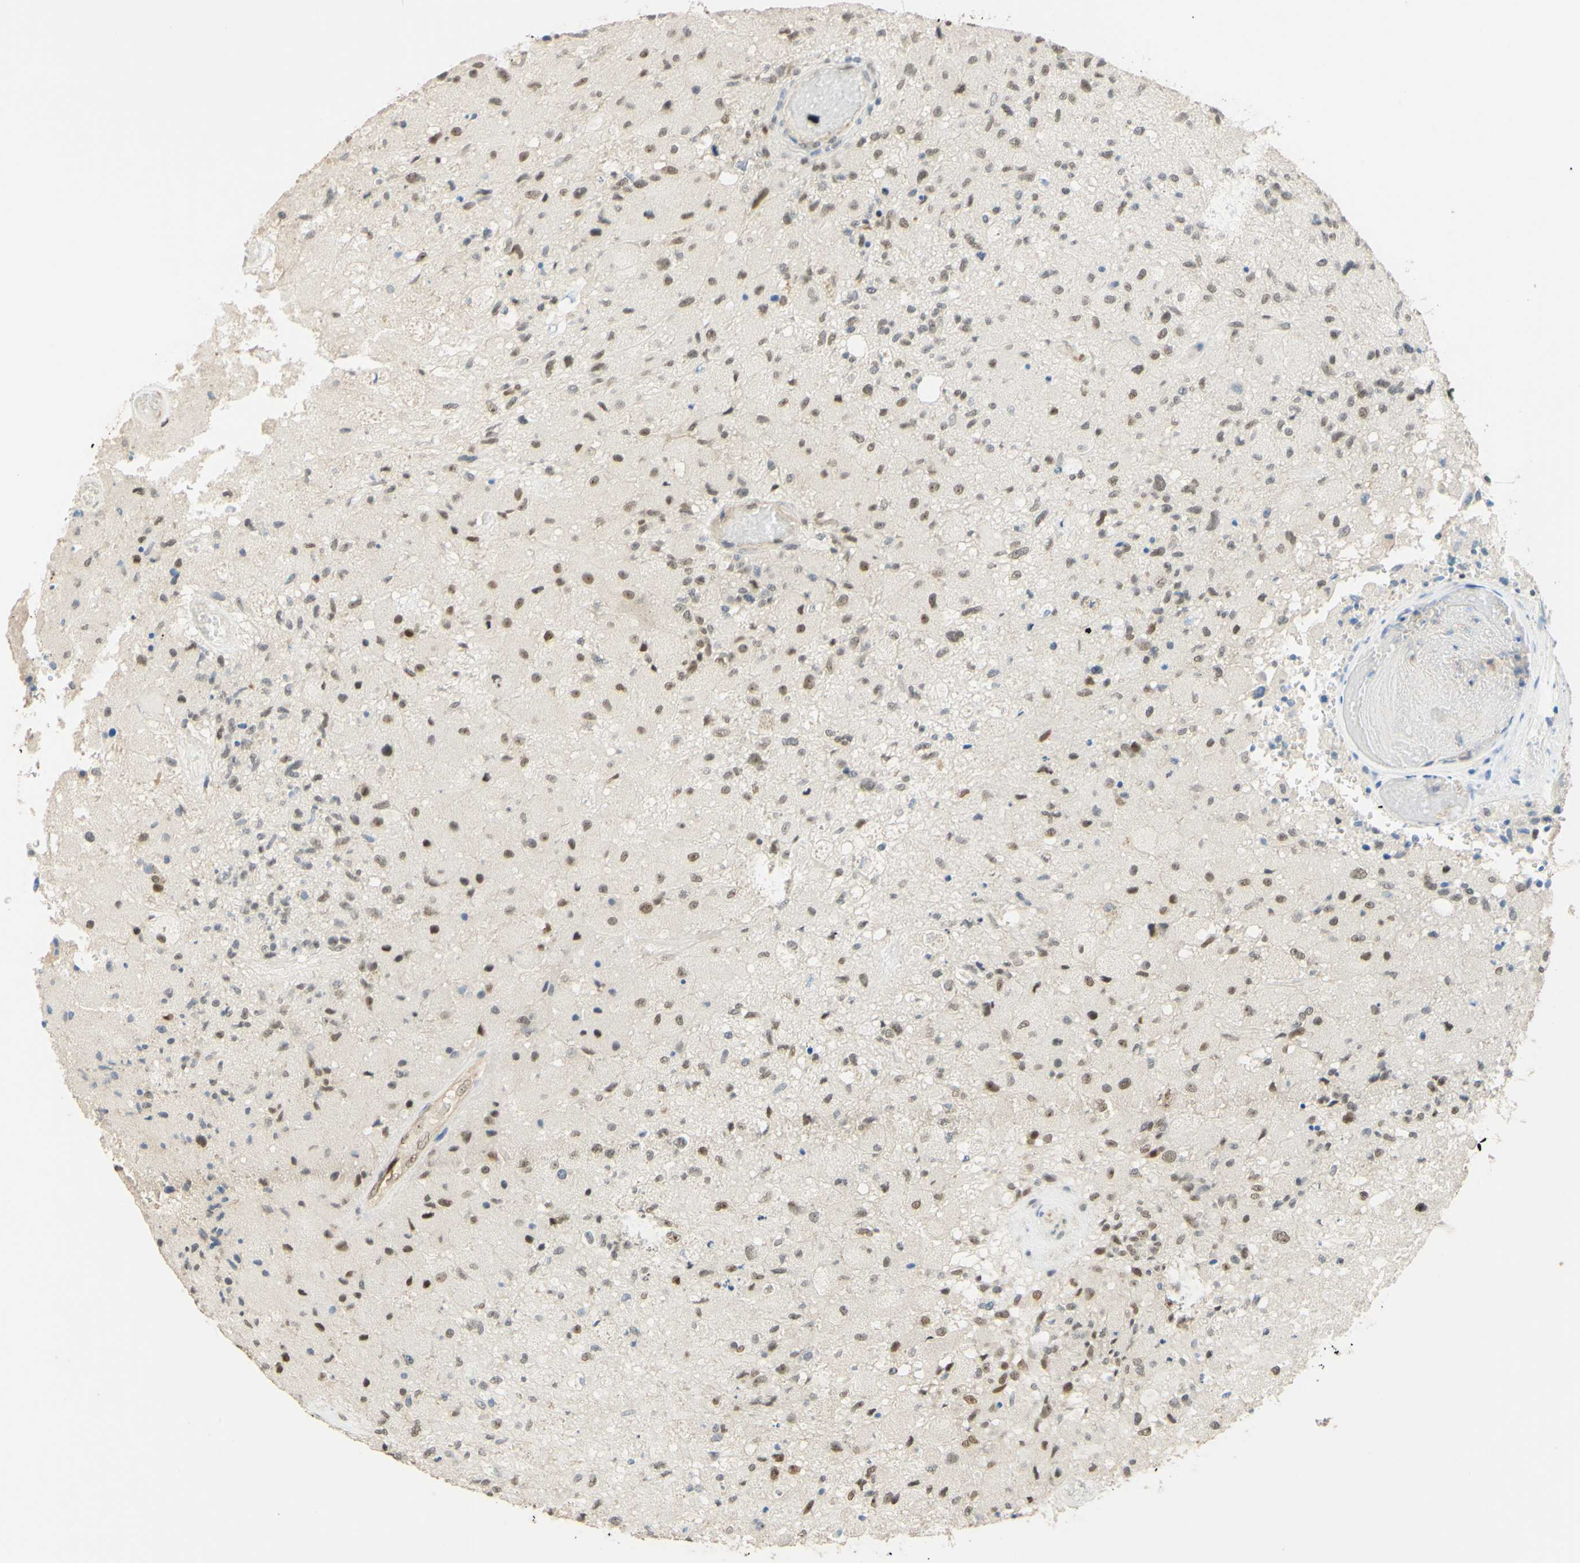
{"staining": {"intensity": "moderate", "quantity": "25%-75%", "location": "nuclear"}, "tissue": "glioma", "cell_type": "Tumor cells", "image_type": "cancer", "snomed": [{"axis": "morphology", "description": "Normal tissue, NOS"}, {"axis": "morphology", "description": "Glioma, malignant, High grade"}, {"axis": "topography", "description": "Cerebral cortex"}], "caption": "Immunohistochemical staining of human glioma displays medium levels of moderate nuclear expression in about 25%-75% of tumor cells.", "gene": "POLB", "patient": {"sex": "male", "age": 77}}